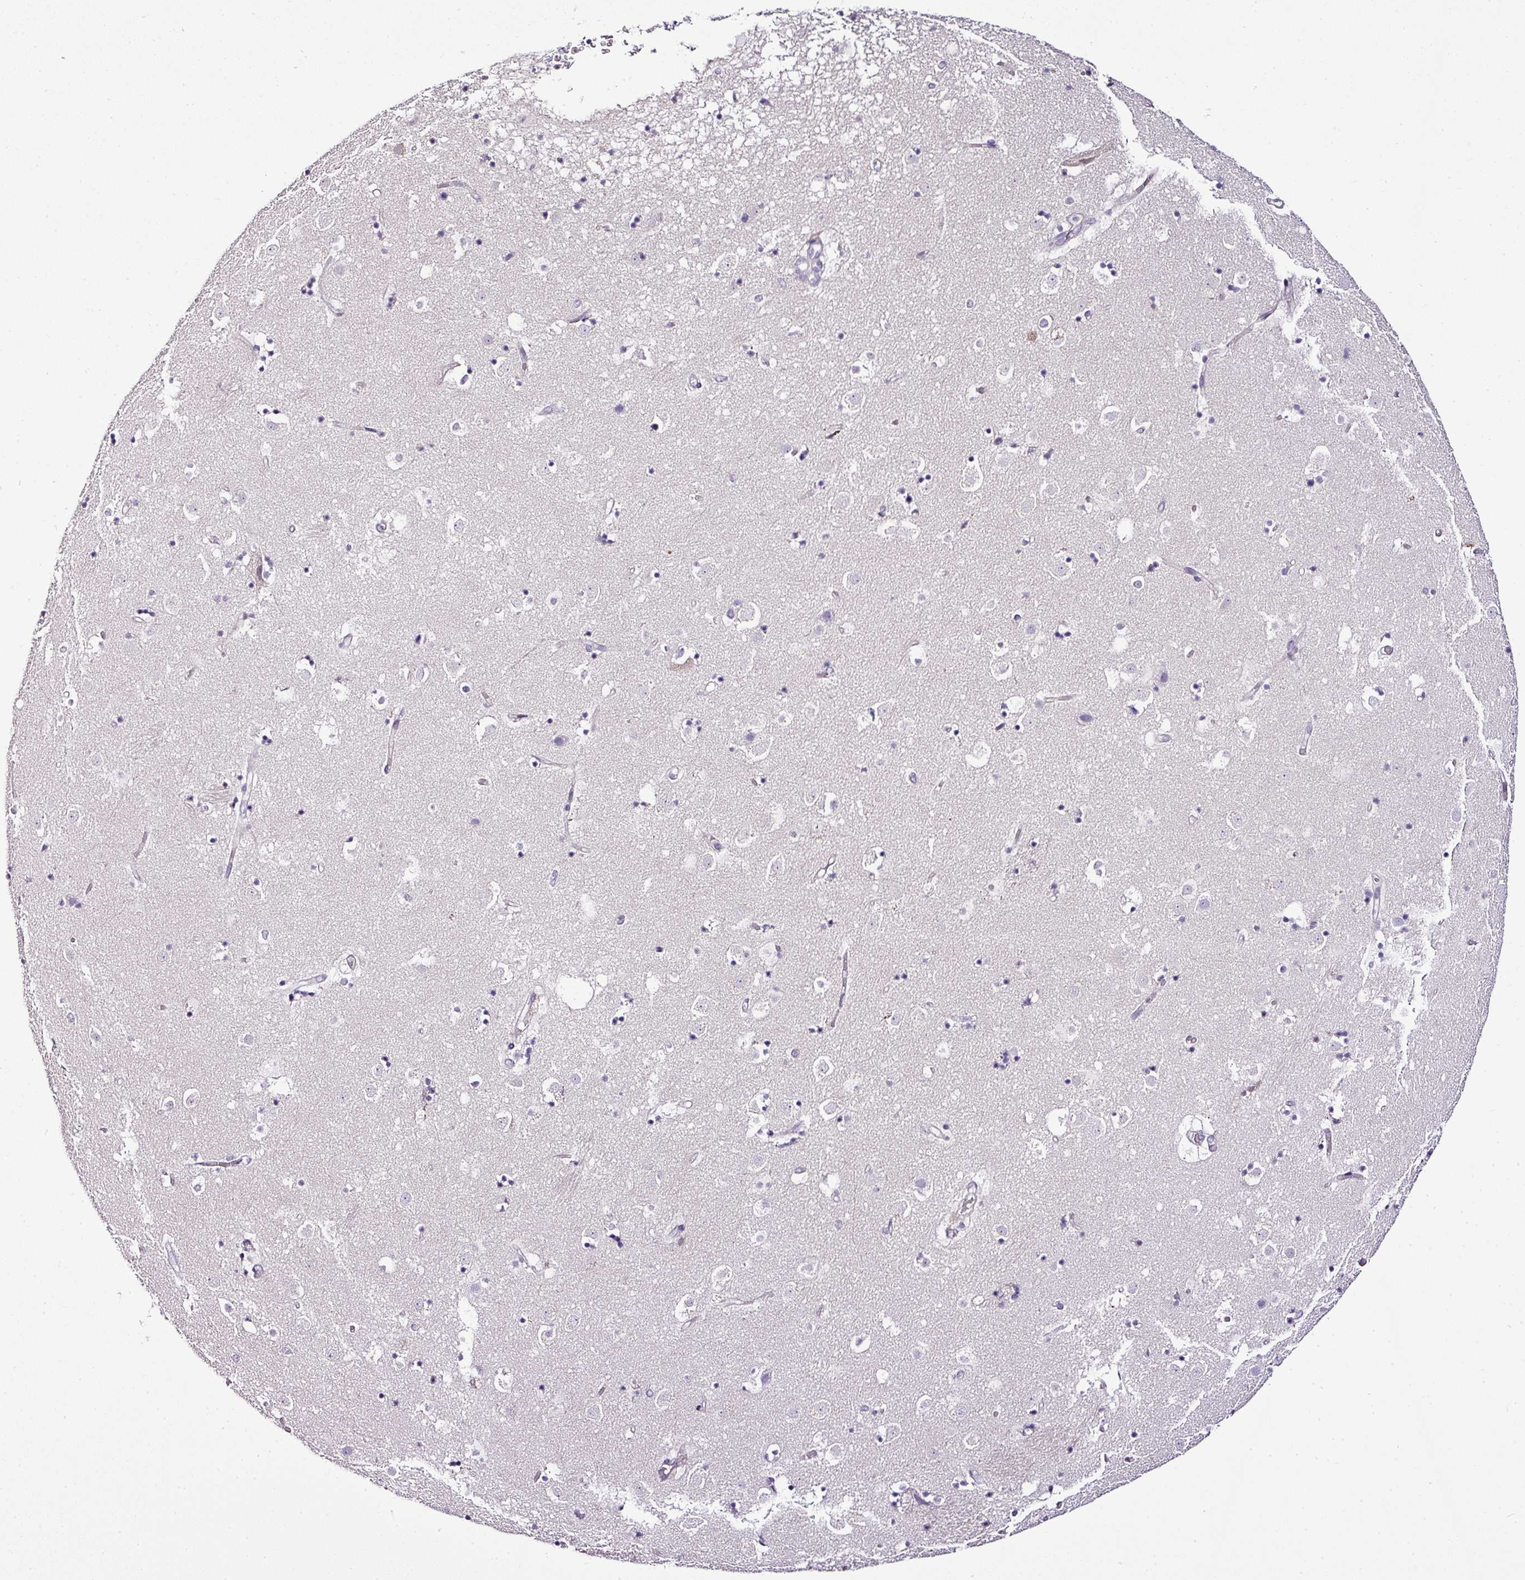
{"staining": {"intensity": "negative", "quantity": "none", "location": "none"}, "tissue": "caudate", "cell_type": "Glial cells", "image_type": "normal", "snomed": [{"axis": "morphology", "description": "Normal tissue, NOS"}, {"axis": "topography", "description": "Lateral ventricle wall"}], "caption": "A high-resolution histopathology image shows immunohistochemistry staining of unremarkable caudate, which exhibits no significant staining in glial cells.", "gene": "TEX30", "patient": {"sex": "male", "age": 58}}